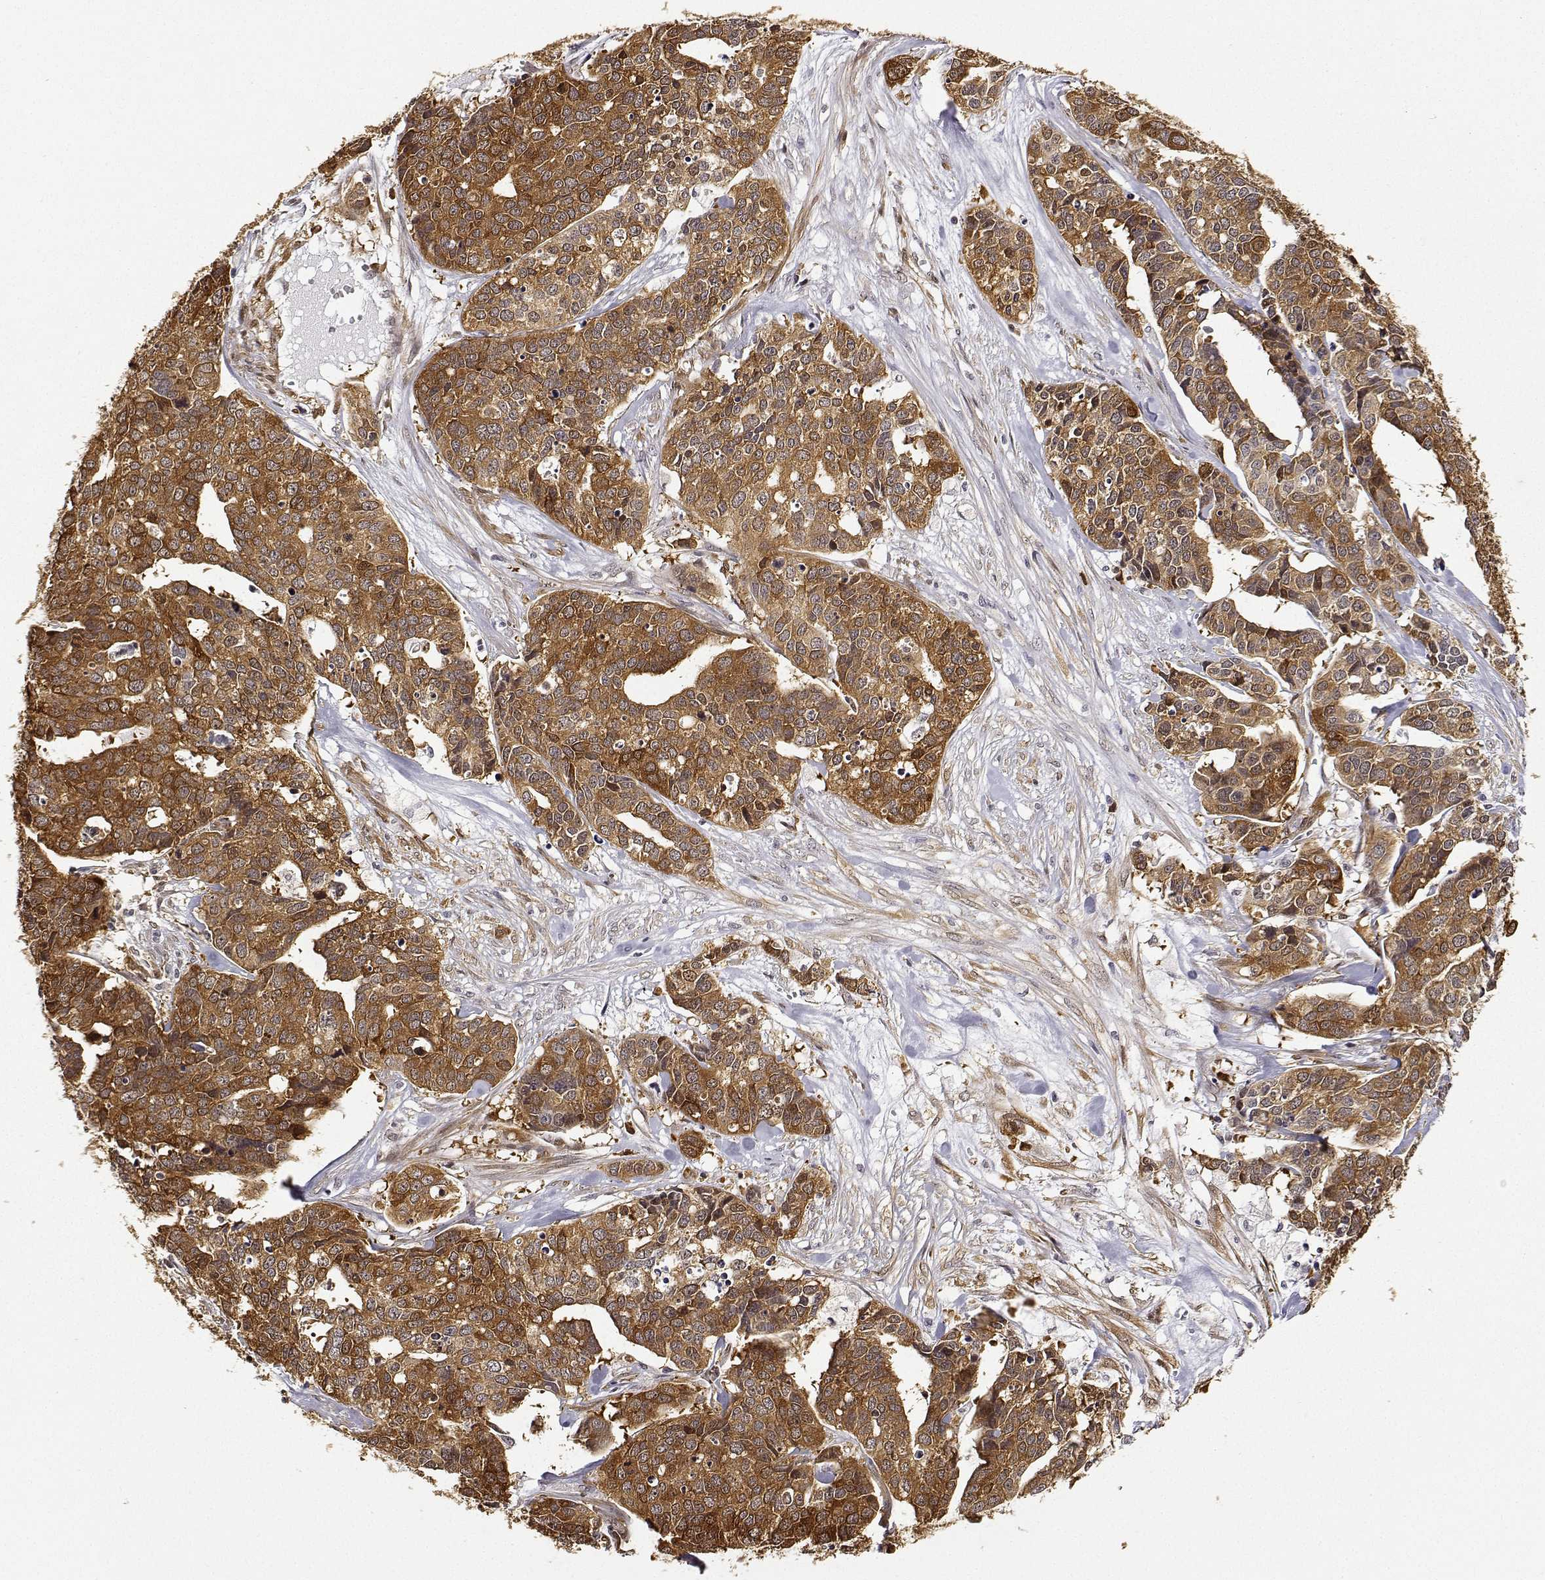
{"staining": {"intensity": "moderate", "quantity": ">75%", "location": "cytoplasmic/membranous"}, "tissue": "ovarian cancer", "cell_type": "Tumor cells", "image_type": "cancer", "snomed": [{"axis": "morphology", "description": "Carcinoma, endometroid"}, {"axis": "topography", "description": "Ovary"}], "caption": "The image reveals a brown stain indicating the presence of a protein in the cytoplasmic/membranous of tumor cells in endometroid carcinoma (ovarian). Using DAB (brown) and hematoxylin (blue) stains, captured at high magnification using brightfield microscopy.", "gene": "PHGDH", "patient": {"sex": "female", "age": 65}}